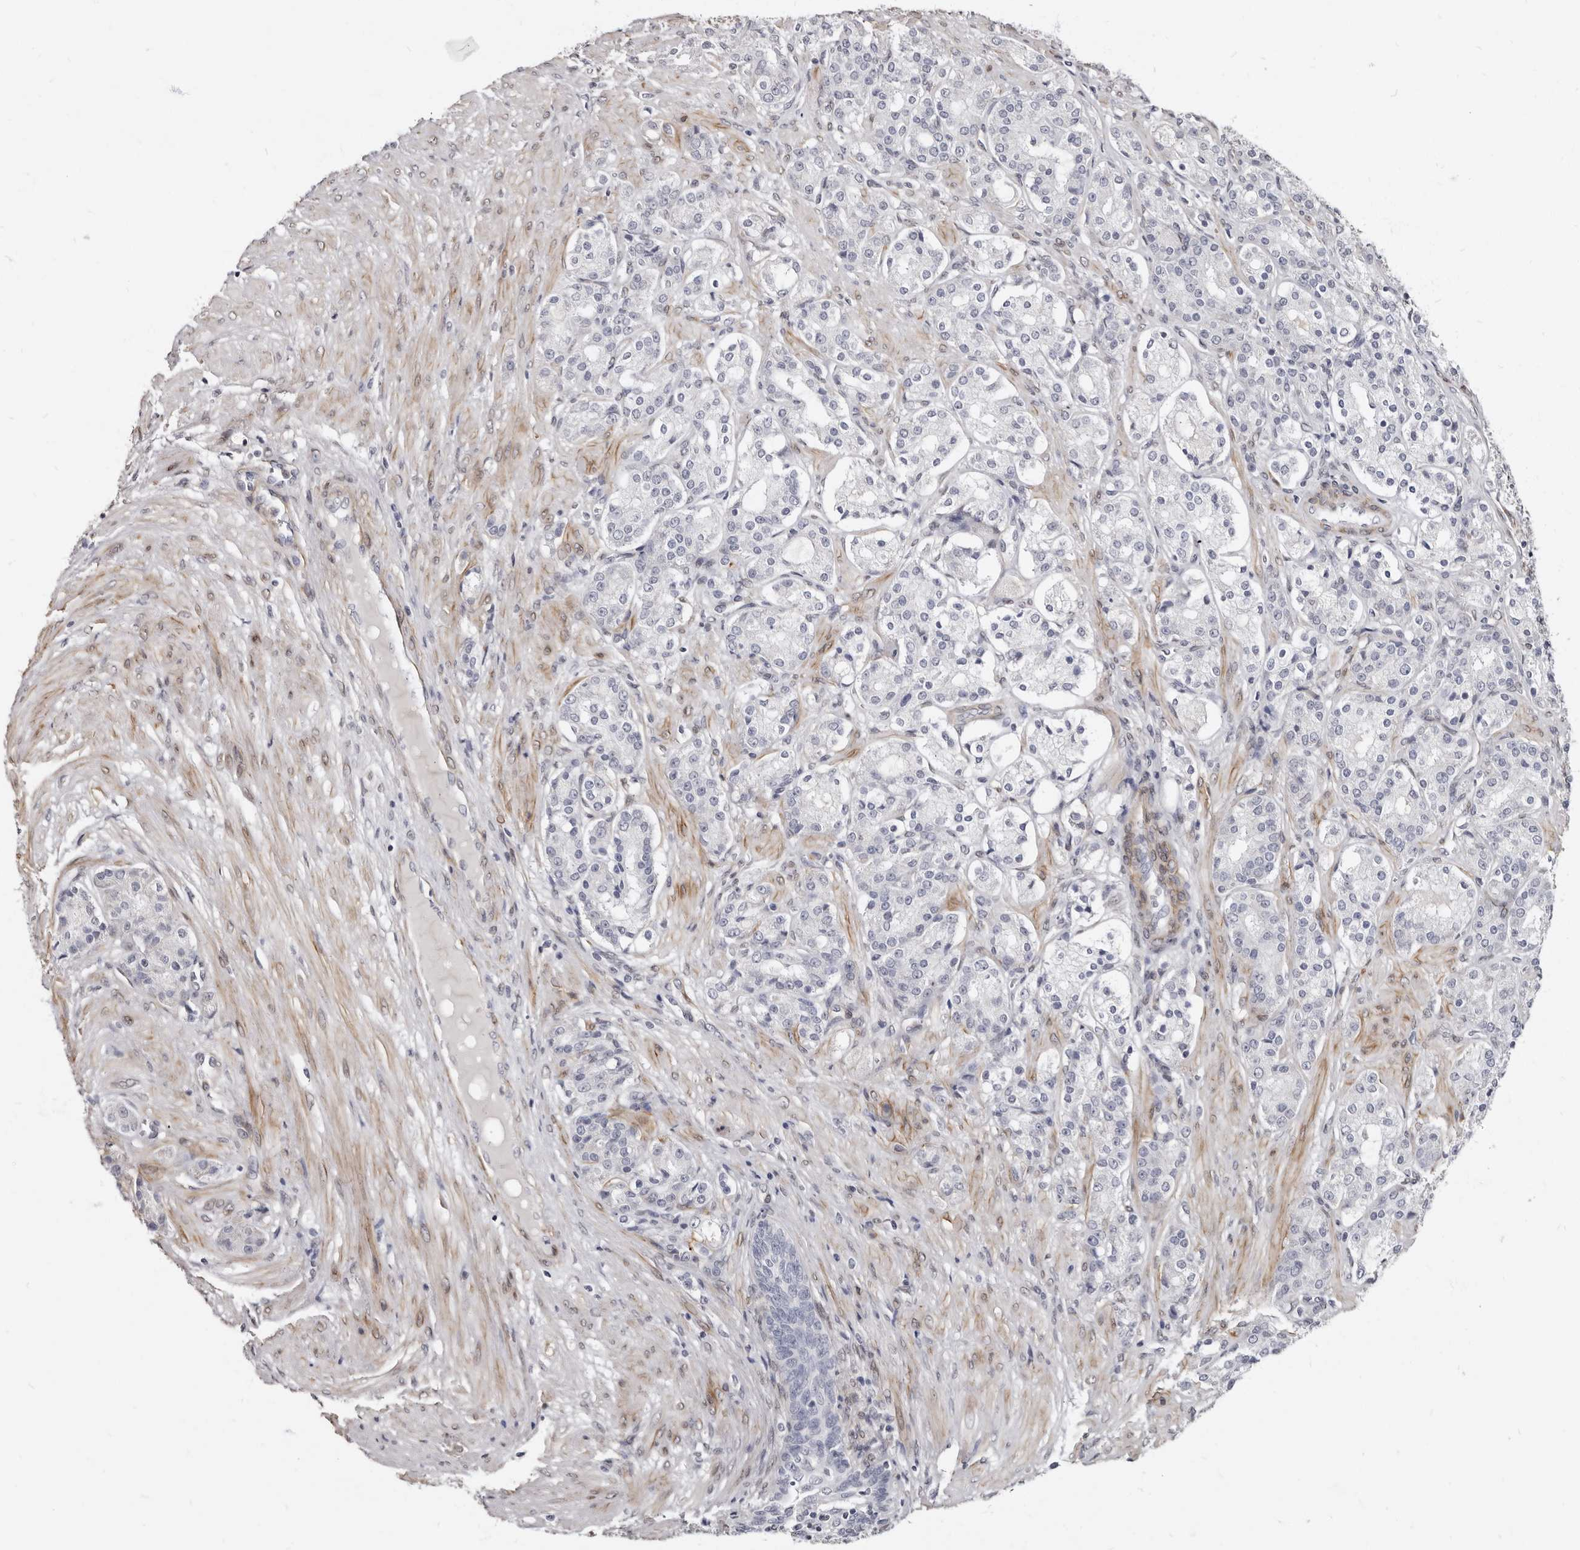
{"staining": {"intensity": "negative", "quantity": "none", "location": "none"}, "tissue": "prostate cancer", "cell_type": "Tumor cells", "image_type": "cancer", "snomed": [{"axis": "morphology", "description": "Adenocarcinoma, High grade"}, {"axis": "topography", "description": "Prostate"}], "caption": "Tumor cells are negative for brown protein staining in adenocarcinoma (high-grade) (prostate).", "gene": "MRGPRF", "patient": {"sex": "male", "age": 60}}